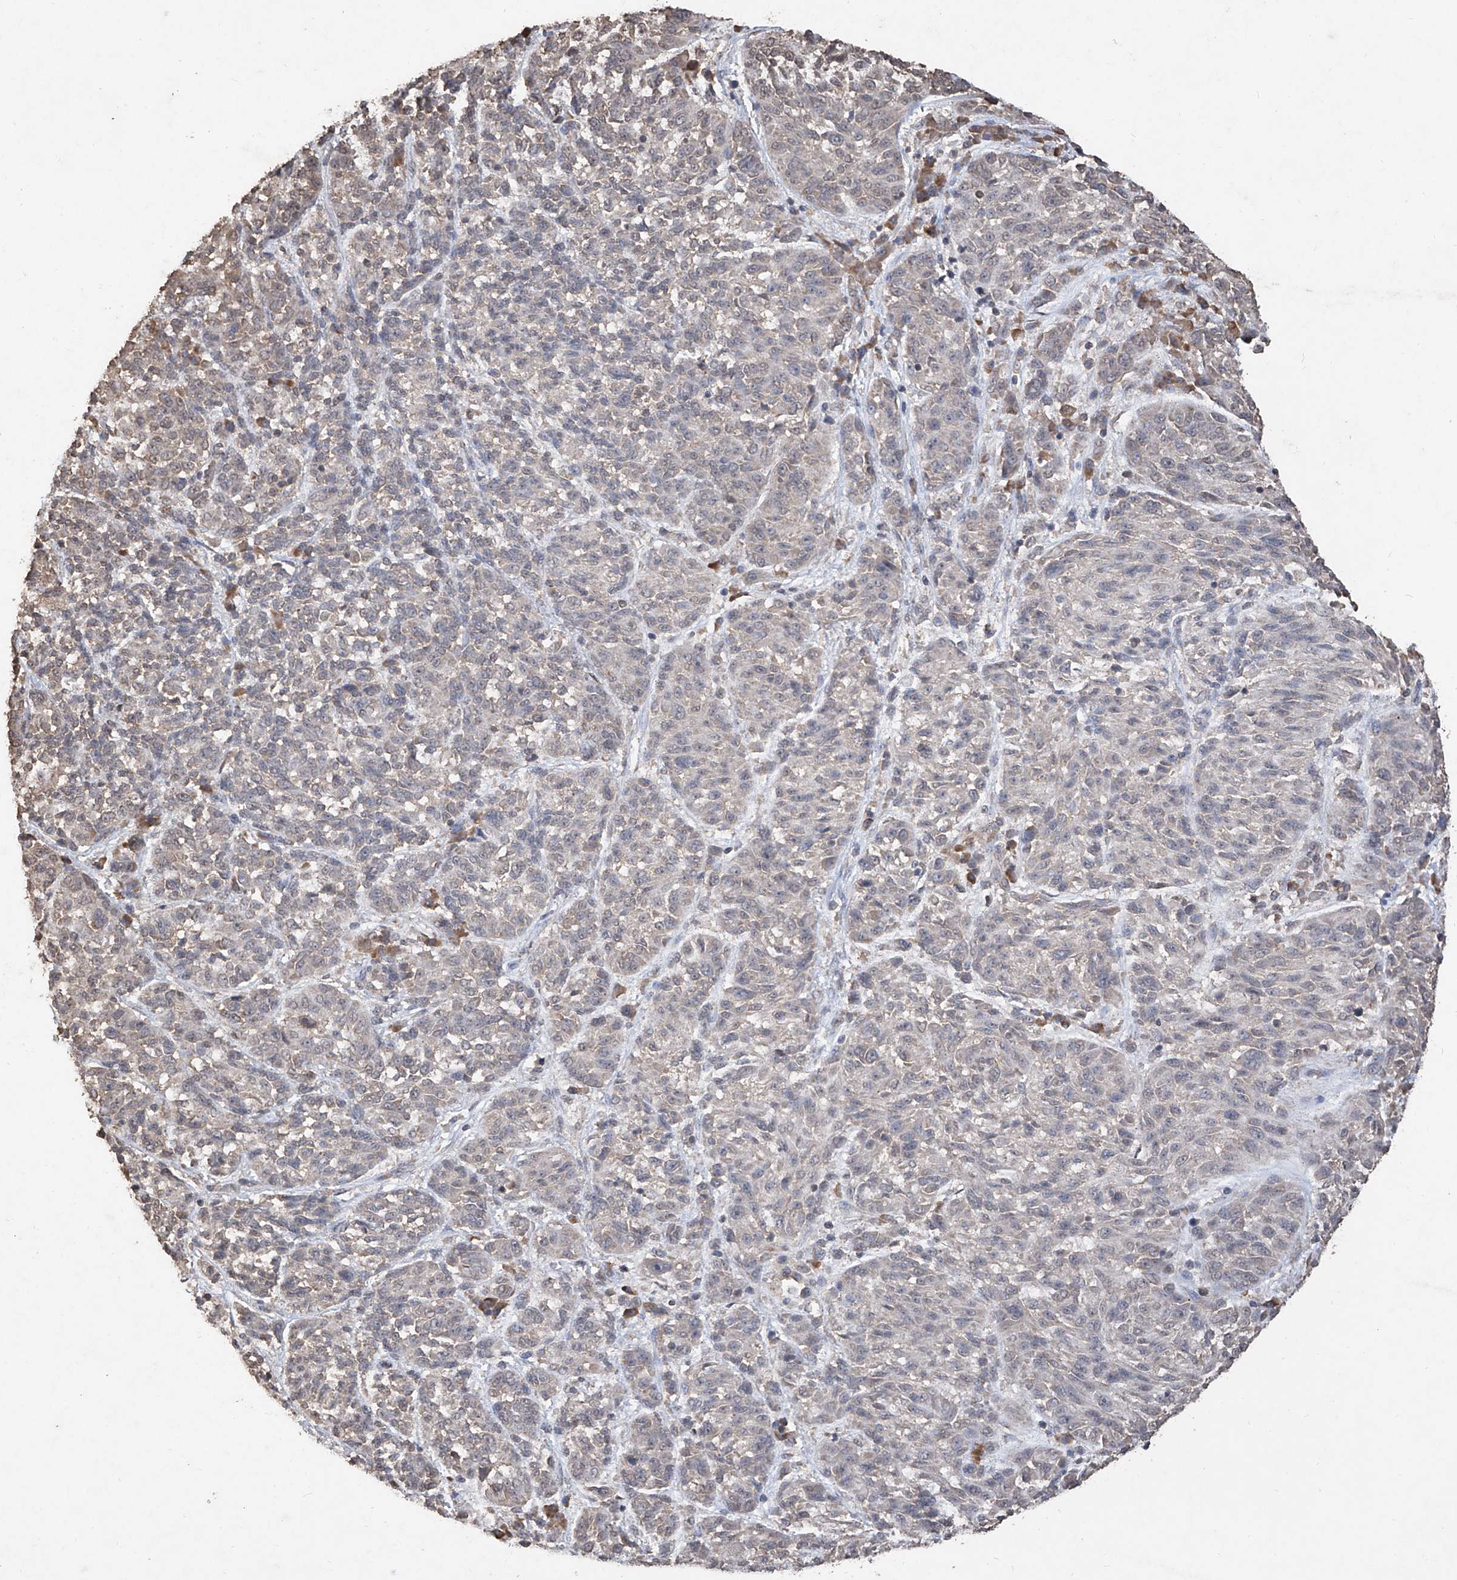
{"staining": {"intensity": "negative", "quantity": "none", "location": "none"}, "tissue": "melanoma", "cell_type": "Tumor cells", "image_type": "cancer", "snomed": [{"axis": "morphology", "description": "Malignant melanoma, NOS"}, {"axis": "topography", "description": "Skin"}], "caption": "DAB immunohistochemical staining of human malignant melanoma shows no significant expression in tumor cells.", "gene": "ELOVL1", "patient": {"sex": "male", "age": 53}}